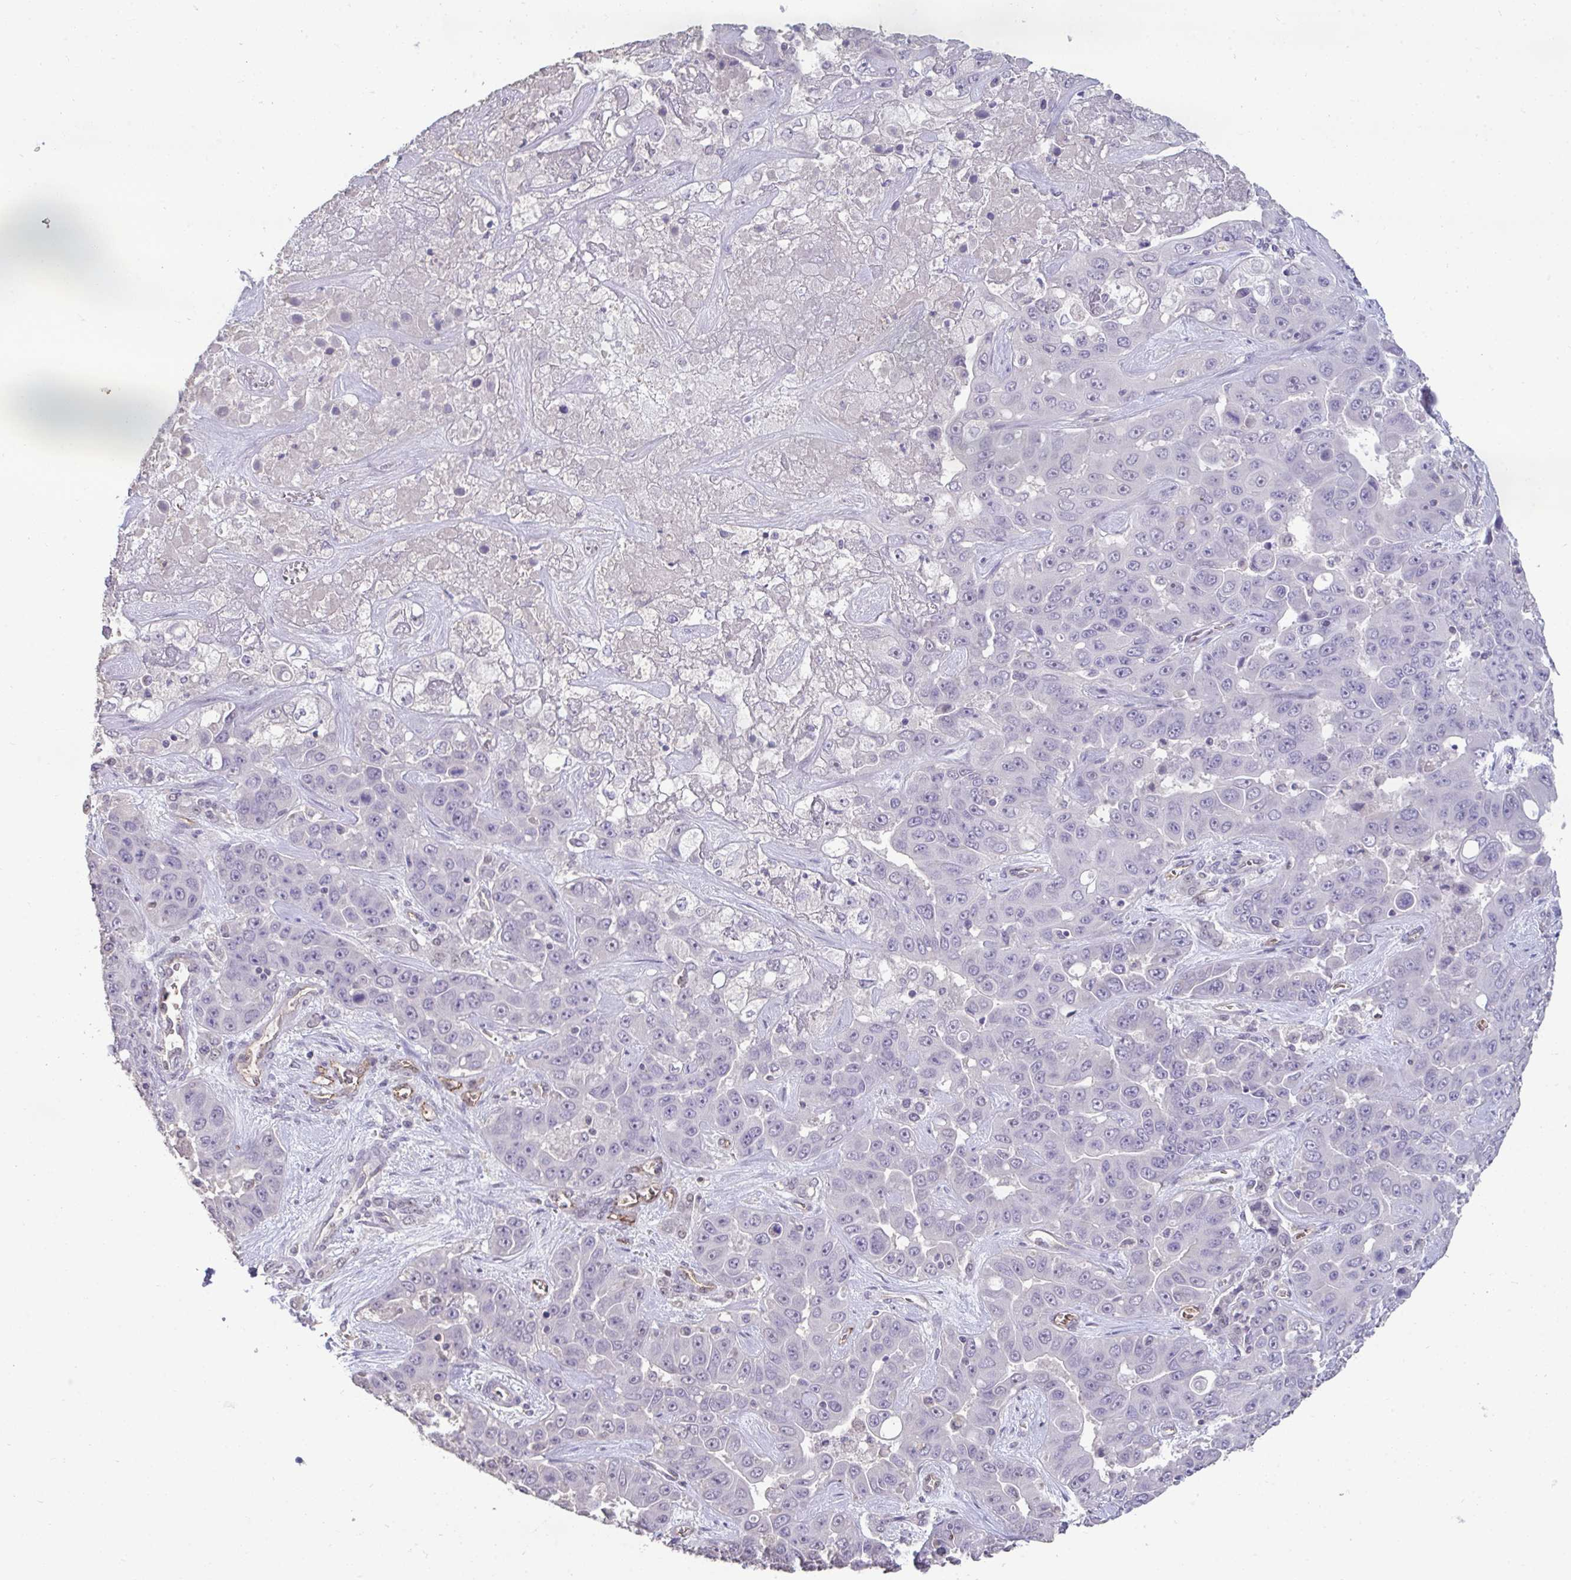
{"staining": {"intensity": "negative", "quantity": "none", "location": "none"}, "tissue": "liver cancer", "cell_type": "Tumor cells", "image_type": "cancer", "snomed": [{"axis": "morphology", "description": "Cholangiocarcinoma"}, {"axis": "topography", "description": "Liver"}], "caption": "Tumor cells are negative for brown protein staining in liver cancer (cholangiocarcinoma). (Immunohistochemistry (ihc), brightfield microscopy, high magnification).", "gene": "SENP3", "patient": {"sex": "female", "age": 52}}